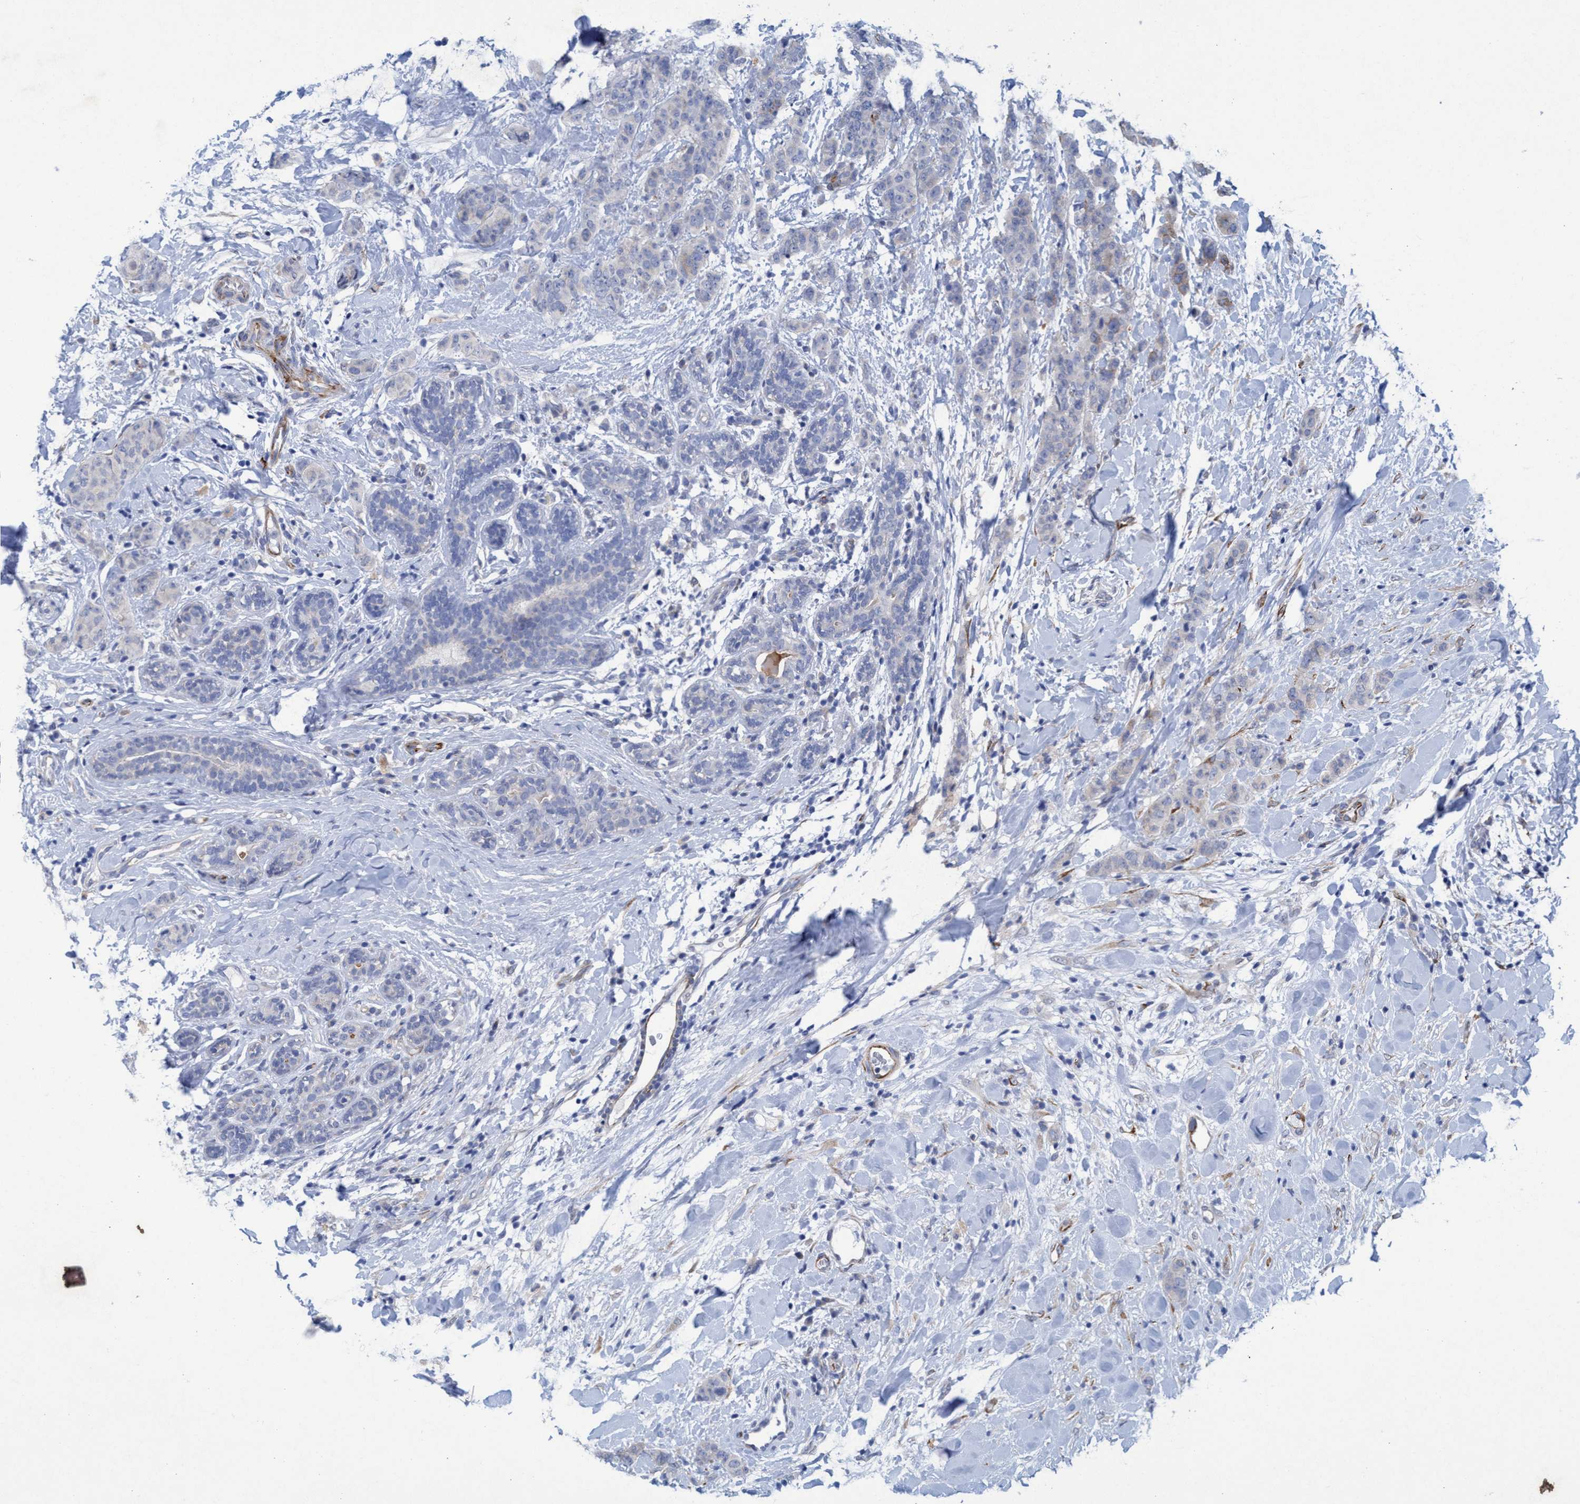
{"staining": {"intensity": "weak", "quantity": "<25%", "location": "cytoplasmic/membranous"}, "tissue": "breast cancer", "cell_type": "Tumor cells", "image_type": "cancer", "snomed": [{"axis": "morphology", "description": "Normal tissue, NOS"}, {"axis": "morphology", "description": "Duct carcinoma"}, {"axis": "topography", "description": "Breast"}], "caption": "IHC histopathology image of neoplastic tissue: breast cancer (intraductal carcinoma) stained with DAB (3,3'-diaminobenzidine) shows no significant protein positivity in tumor cells.", "gene": "SLC43A2", "patient": {"sex": "female", "age": 40}}